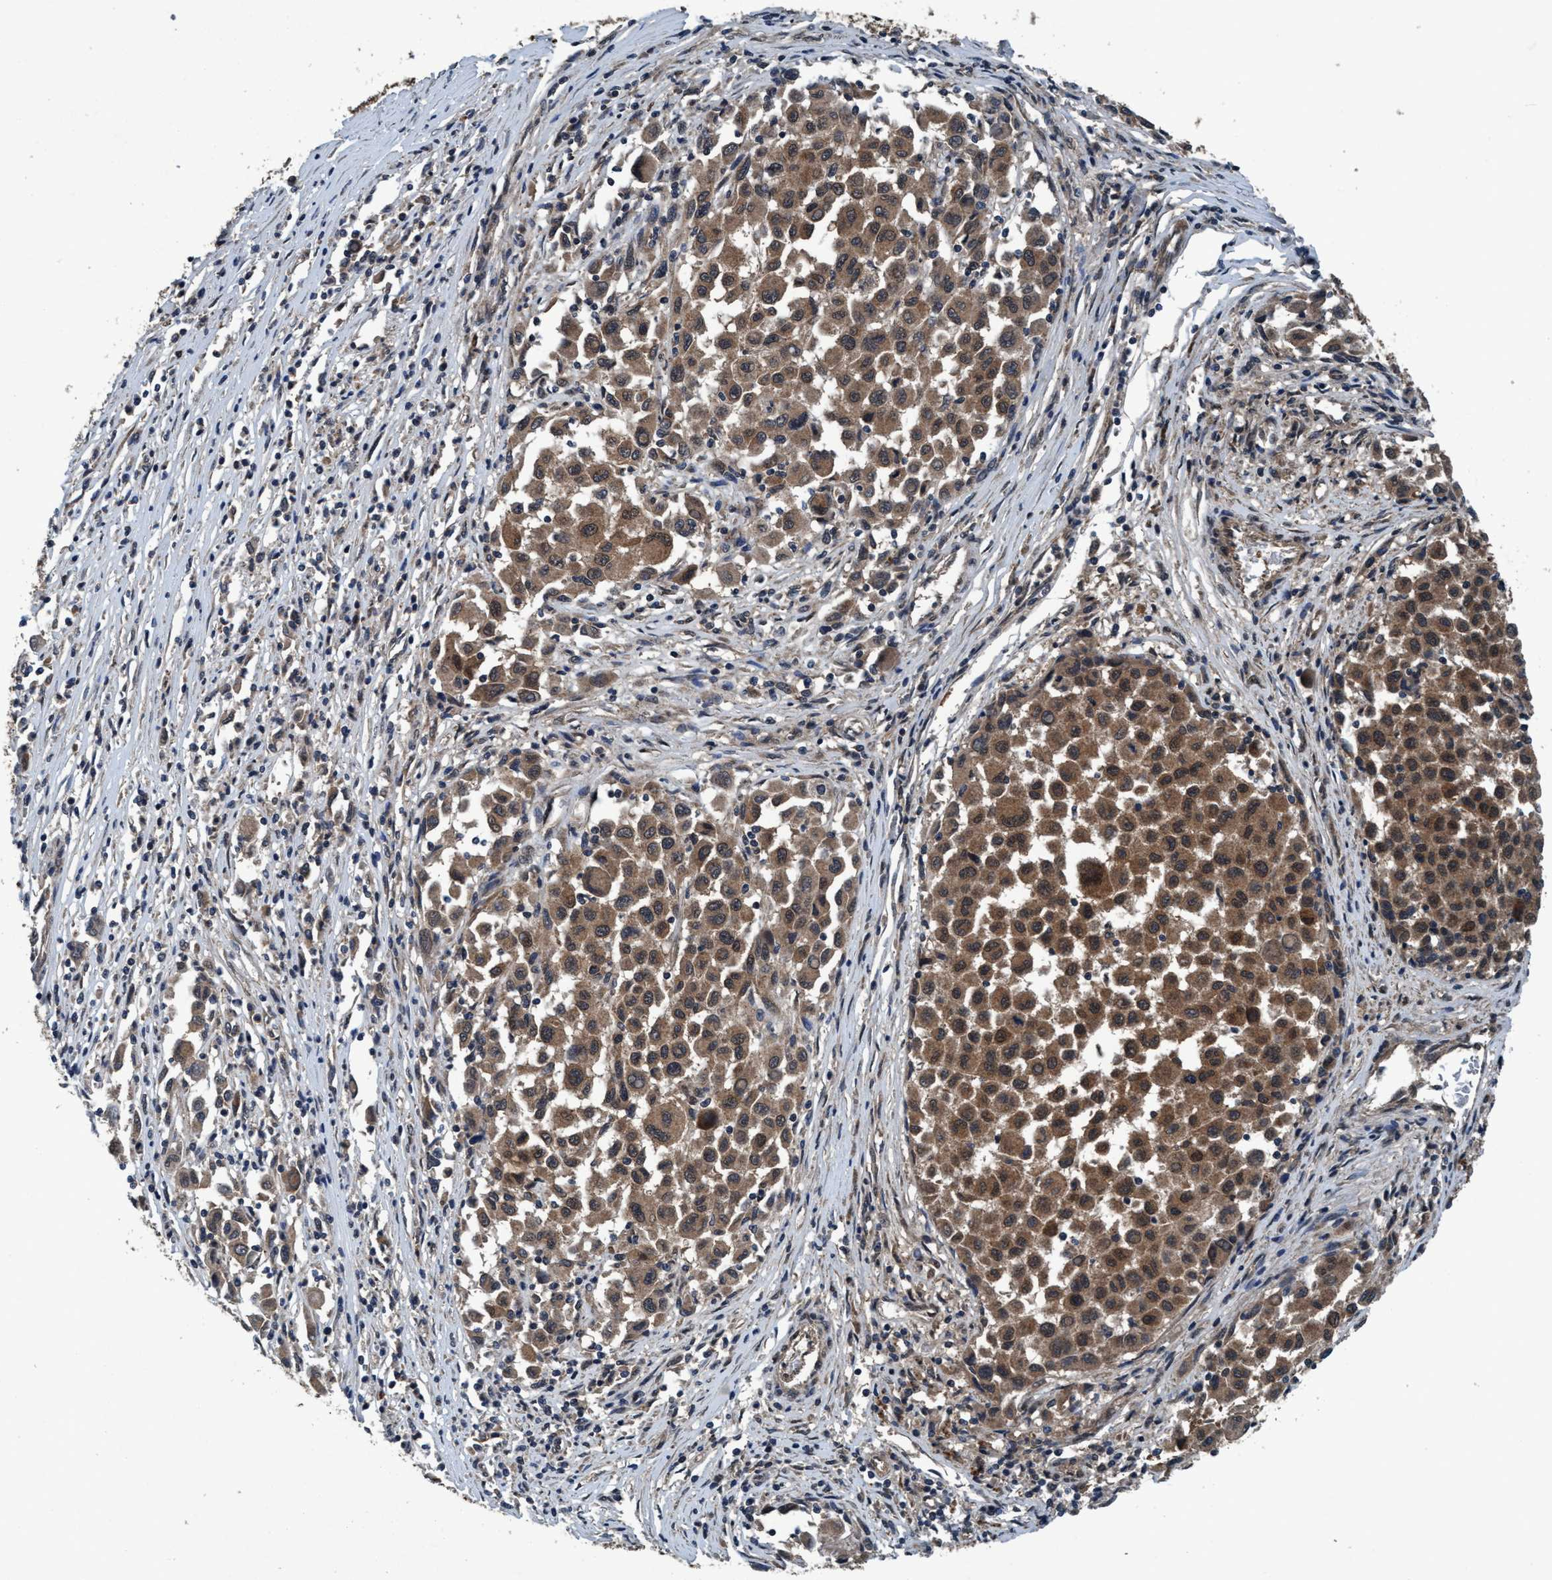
{"staining": {"intensity": "moderate", "quantity": ">75%", "location": "cytoplasmic/membranous"}, "tissue": "melanoma", "cell_type": "Tumor cells", "image_type": "cancer", "snomed": [{"axis": "morphology", "description": "Malignant melanoma, Metastatic site"}, {"axis": "topography", "description": "Lymph node"}], "caption": "High-power microscopy captured an IHC image of malignant melanoma (metastatic site), revealing moderate cytoplasmic/membranous expression in approximately >75% of tumor cells.", "gene": "AKT1S1", "patient": {"sex": "male", "age": 61}}